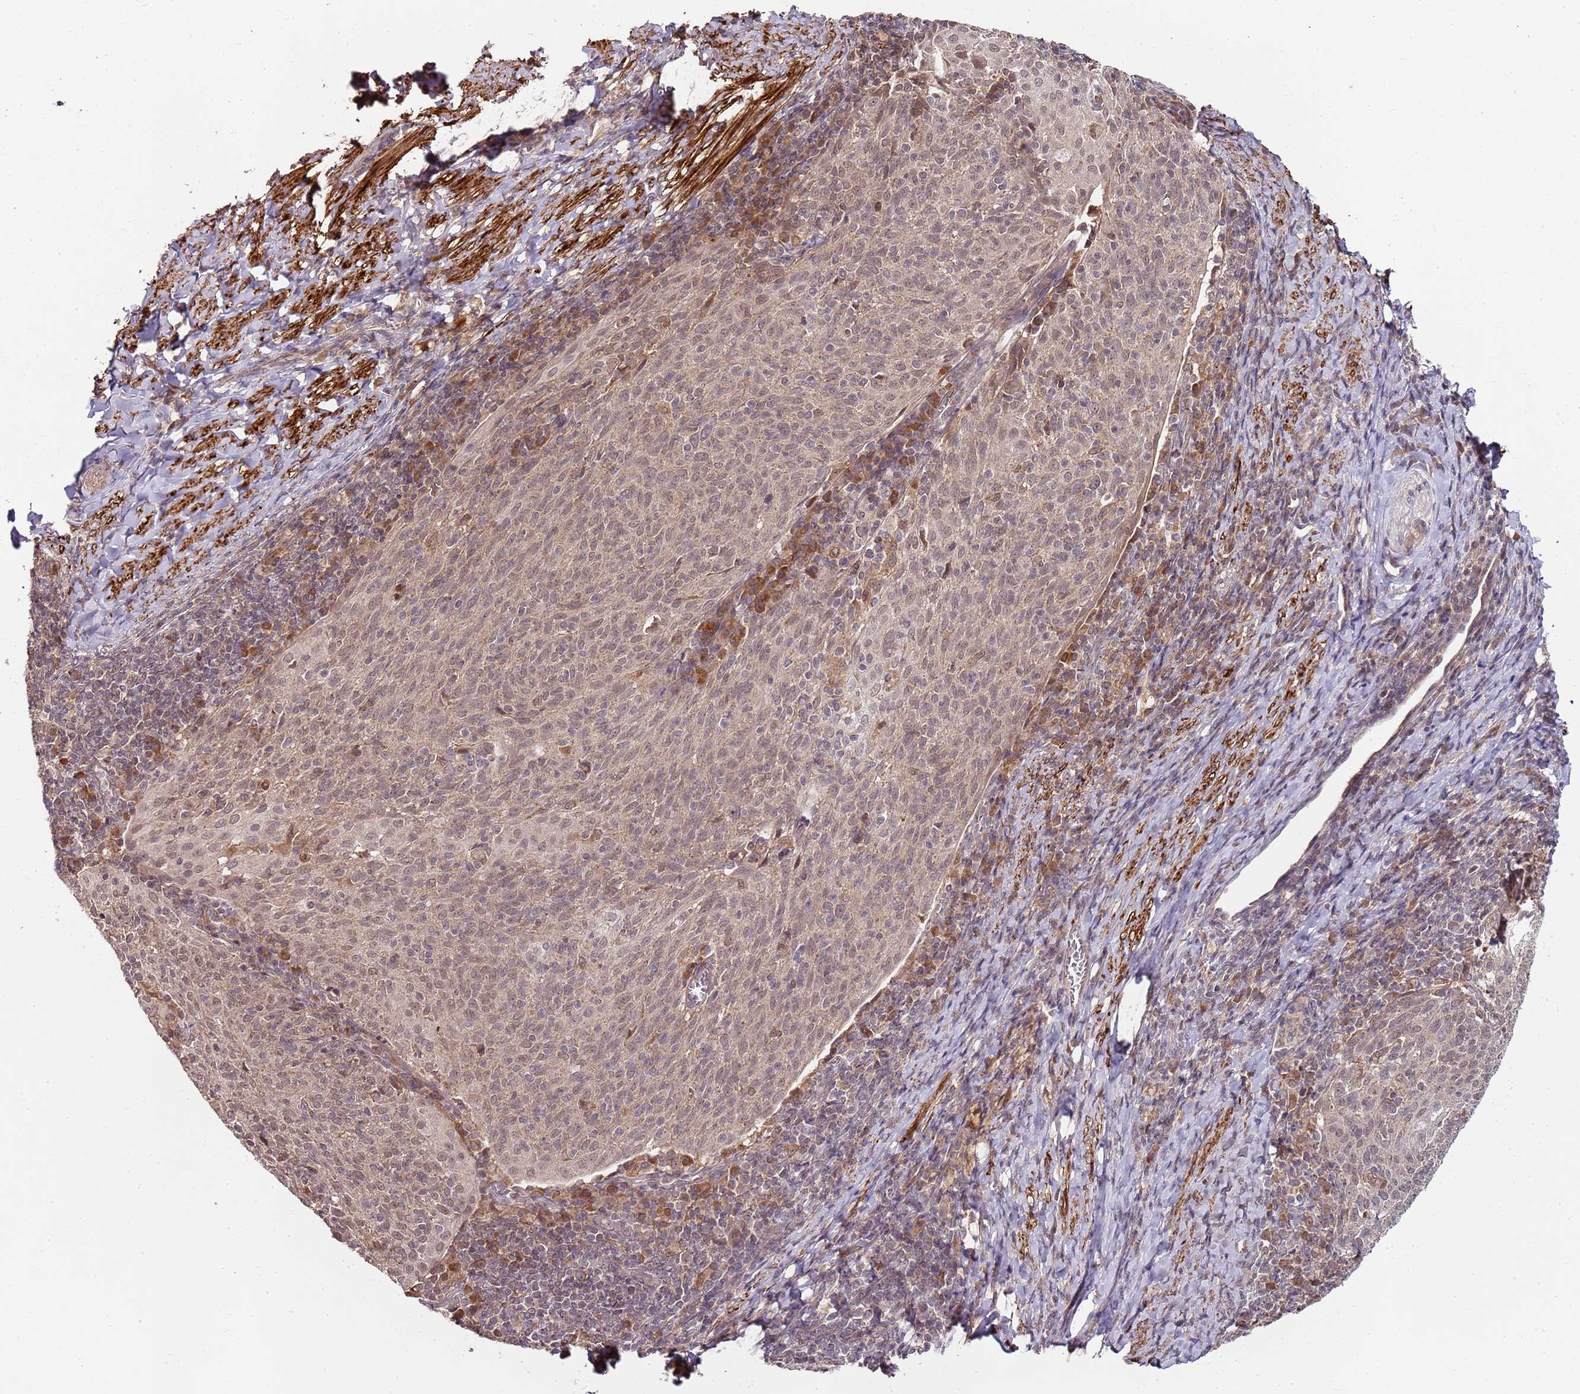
{"staining": {"intensity": "weak", "quantity": ">75%", "location": "cytoplasmic/membranous,nuclear"}, "tissue": "cervical cancer", "cell_type": "Tumor cells", "image_type": "cancer", "snomed": [{"axis": "morphology", "description": "Squamous cell carcinoma, NOS"}, {"axis": "topography", "description": "Cervix"}], "caption": "Squamous cell carcinoma (cervical) stained with DAB (3,3'-diaminobenzidine) IHC displays low levels of weak cytoplasmic/membranous and nuclear positivity in about >75% of tumor cells. The protein is stained brown, and the nuclei are stained in blue (DAB (3,3'-diaminobenzidine) IHC with brightfield microscopy, high magnification).", "gene": "LIN37", "patient": {"sex": "female", "age": 52}}